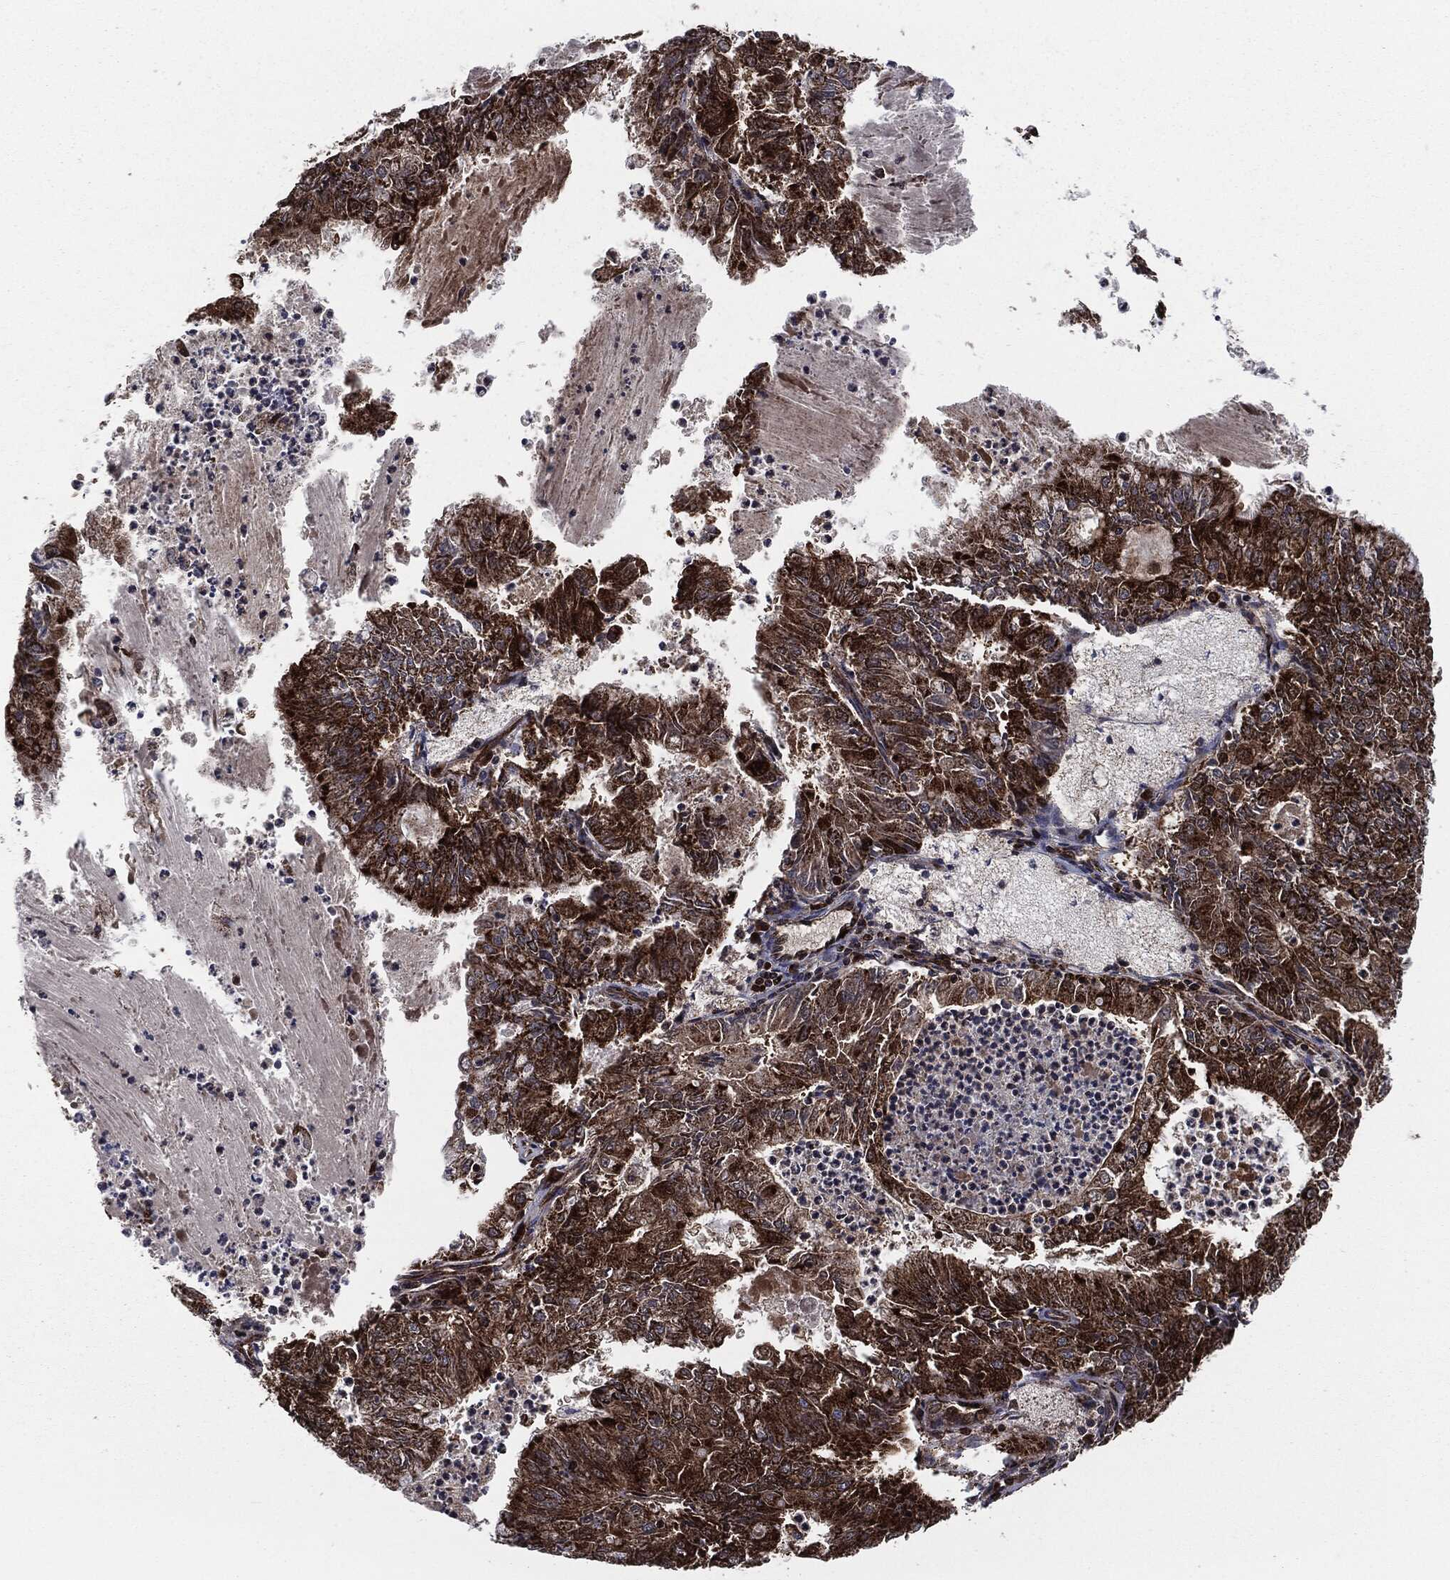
{"staining": {"intensity": "strong", "quantity": ">75%", "location": "cytoplasmic/membranous"}, "tissue": "endometrial cancer", "cell_type": "Tumor cells", "image_type": "cancer", "snomed": [{"axis": "morphology", "description": "Adenocarcinoma, NOS"}, {"axis": "topography", "description": "Endometrium"}], "caption": "The histopathology image reveals immunohistochemical staining of endometrial cancer (adenocarcinoma). There is strong cytoplasmic/membranous positivity is seen in about >75% of tumor cells.", "gene": "FH", "patient": {"sex": "female", "age": 57}}